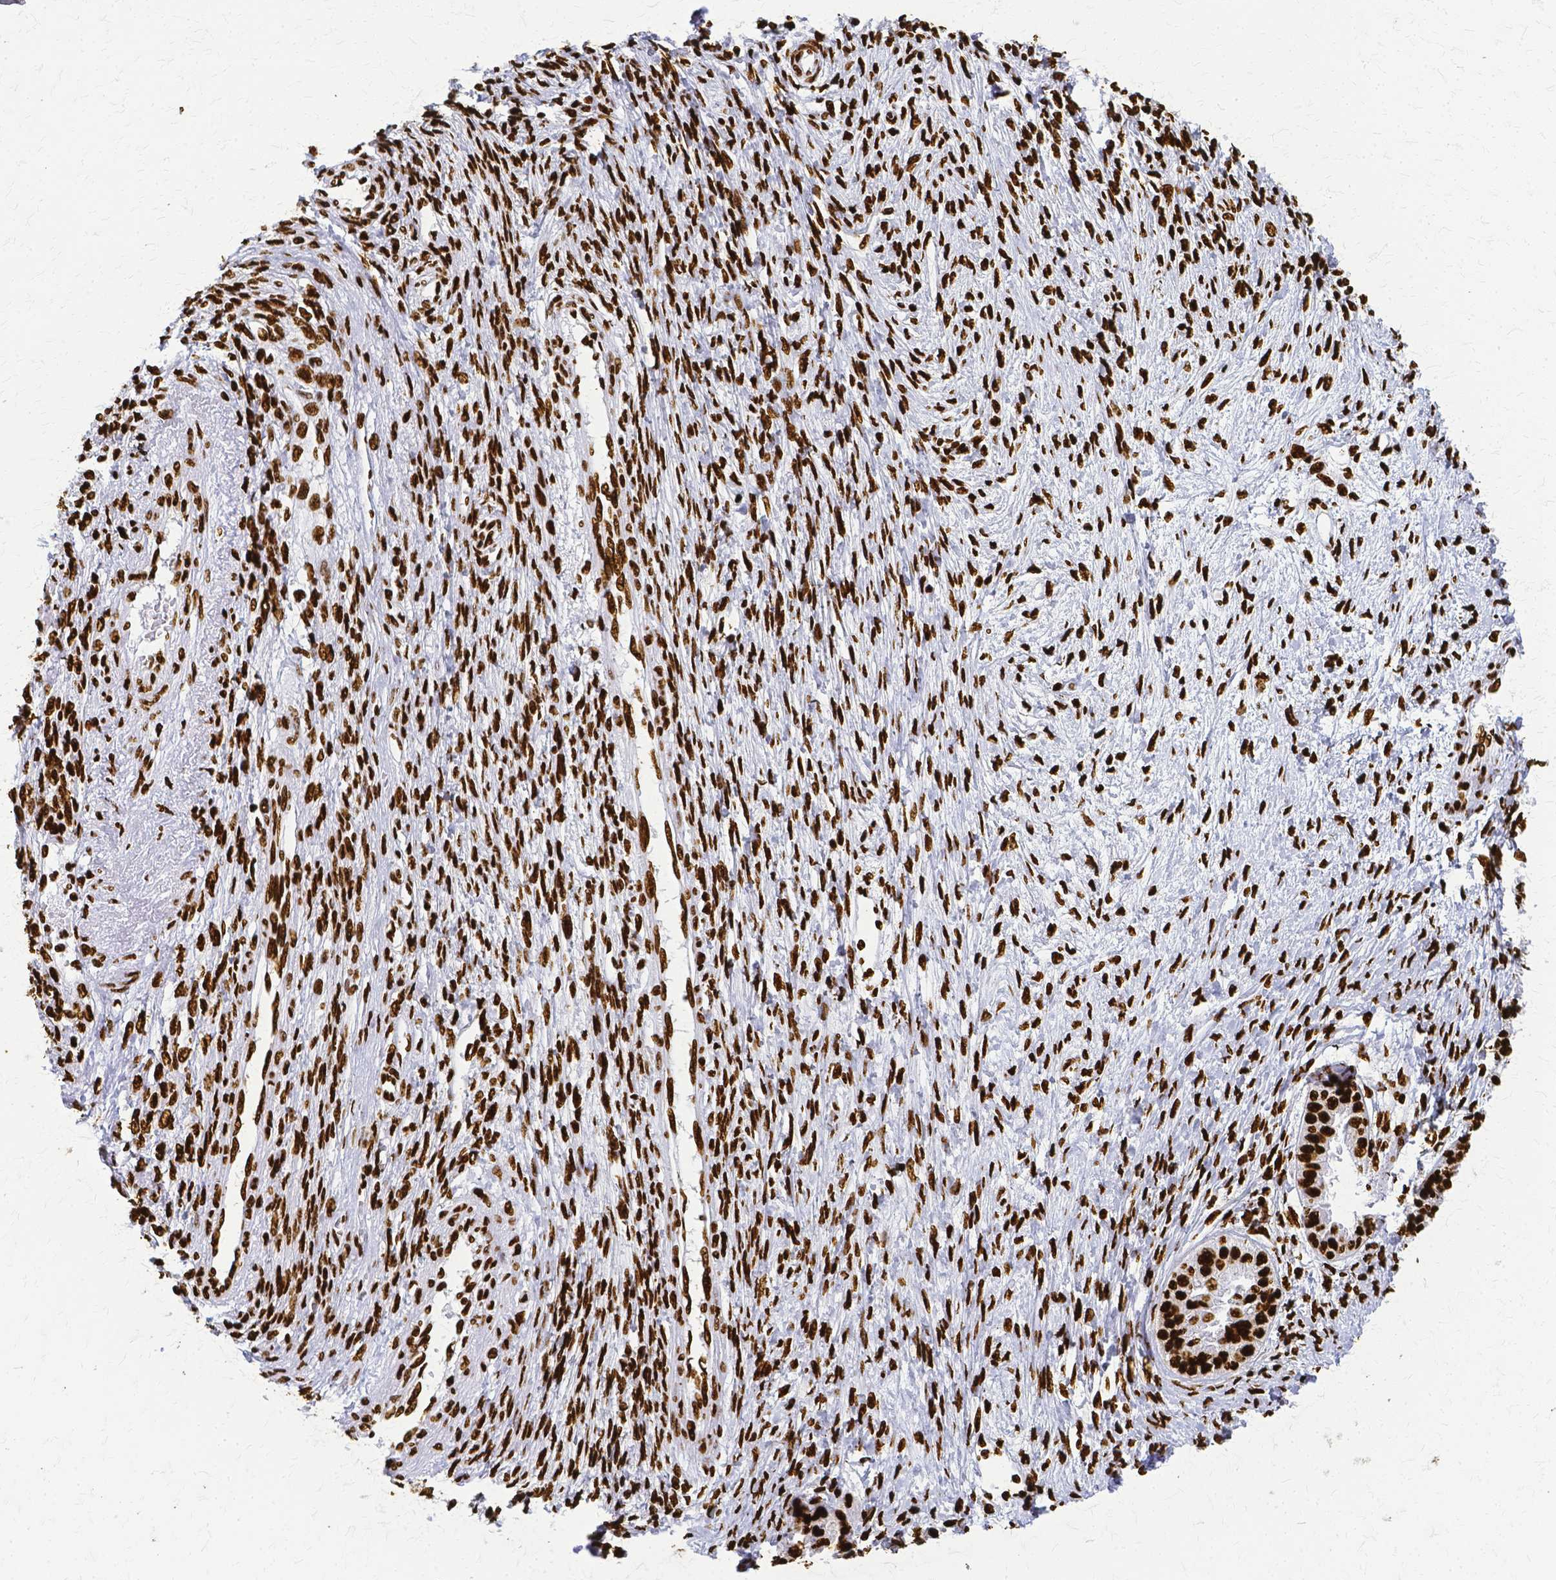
{"staining": {"intensity": "strong", "quantity": ">75%", "location": "nuclear"}, "tissue": "ovarian cancer", "cell_type": "Tumor cells", "image_type": "cancer", "snomed": [{"axis": "morphology", "description": "Cystadenocarcinoma, serous, NOS"}, {"axis": "topography", "description": "Ovary"}], "caption": "Immunohistochemical staining of human serous cystadenocarcinoma (ovarian) shows strong nuclear protein positivity in approximately >75% of tumor cells.", "gene": "SFPQ", "patient": {"sex": "female", "age": 58}}